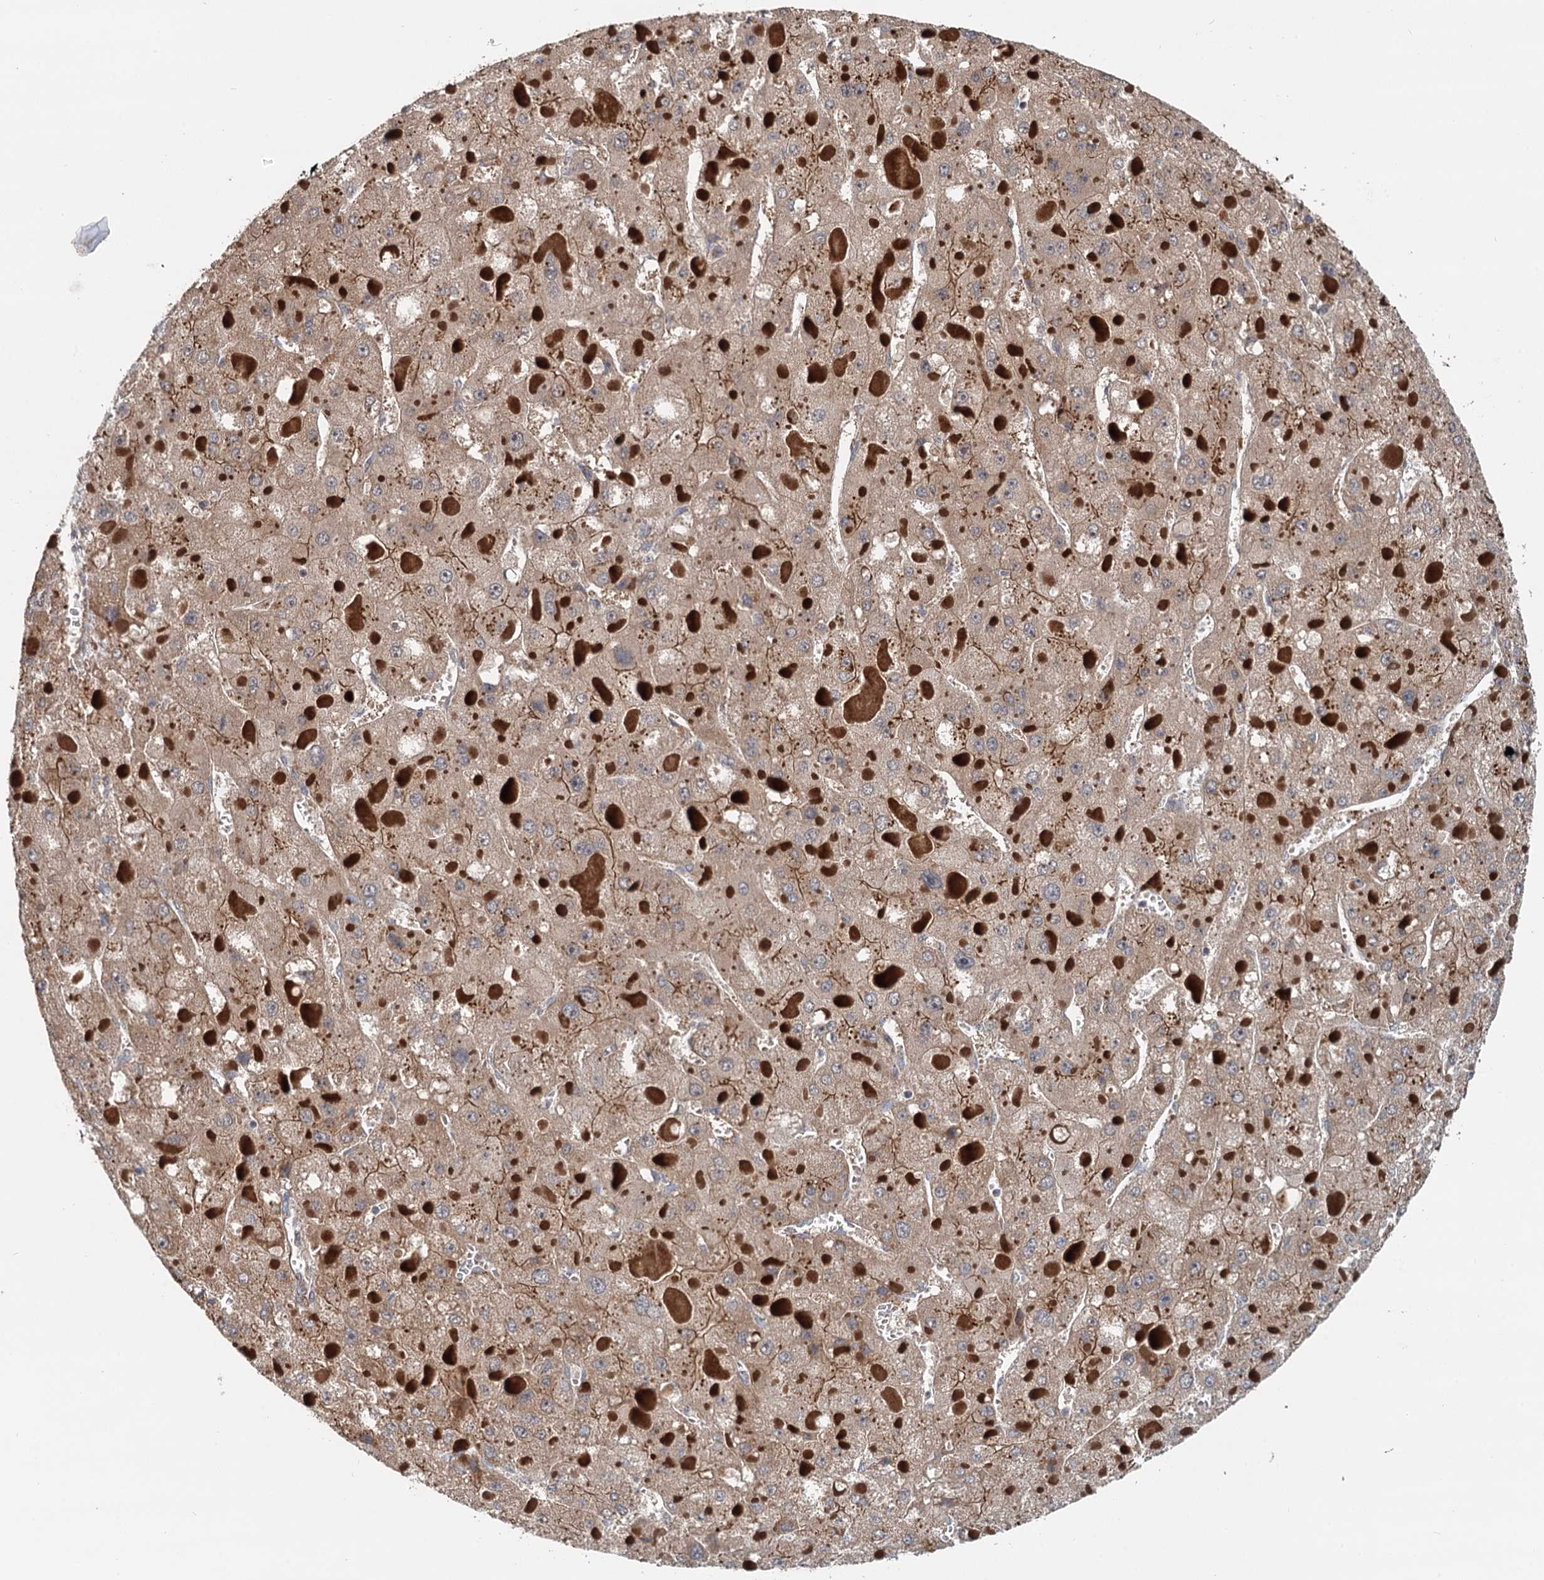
{"staining": {"intensity": "weak", "quantity": ">75%", "location": "cytoplasmic/membranous"}, "tissue": "liver cancer", "cell_type": "Tumor cells", "image_type": "cancer", "snomed": [{"axis": "morphology", "description": "Carcinoma, Hepatocellular, NOS"}, {"axis": "topography", "description": "Liver"}], "caption": "Immunohistochemical staining of human liver cancer shows low levels of weak cytoplasmic/membranous protein positivity in about >75% of tumor cells. (Brightfield microscopy of DAB IHC at high magnification).", "gene": "LRRK2", "patient": {"sex": "female", "age": 73}}